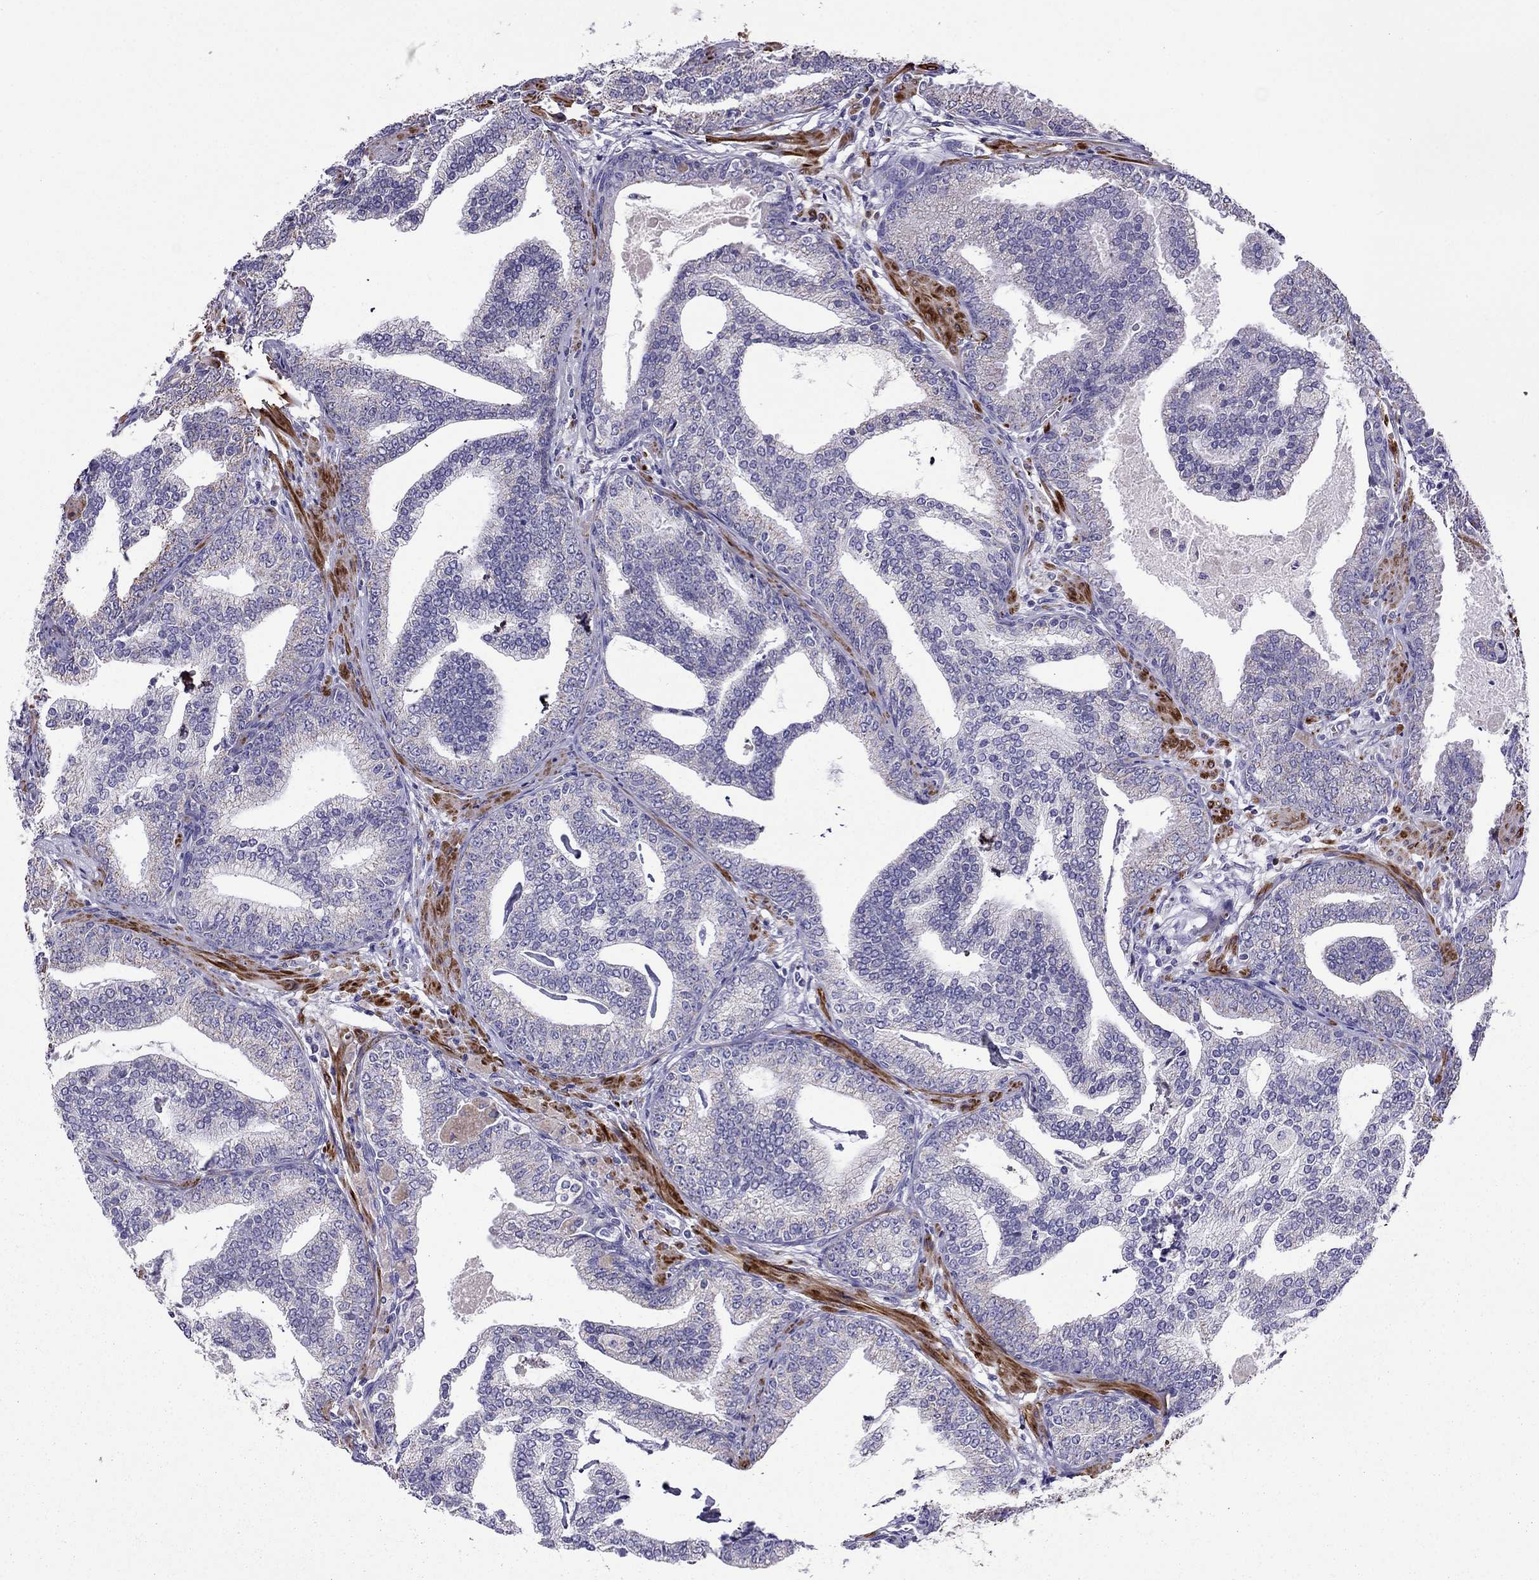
{"staining": {"intensity": "negative", "quantity": "none", "location": "none"}, "tissue": "prostate cancer", "cell_type": "Tumor cells", "image_type": "cancer", "snomed": [{"axis": "morphology", "description": "Adenocarcinoma, NOS"}, {"axis": "topography", "description": "Prostate"}], "caption": "This is a photomicrograph of immunohistochemistry (IHC) staining of adenocarcinoma (prostate), which shows no positivity in tumor cells.", "gene": "DSC1", "patient": {"sex": "male", "age": 64}}